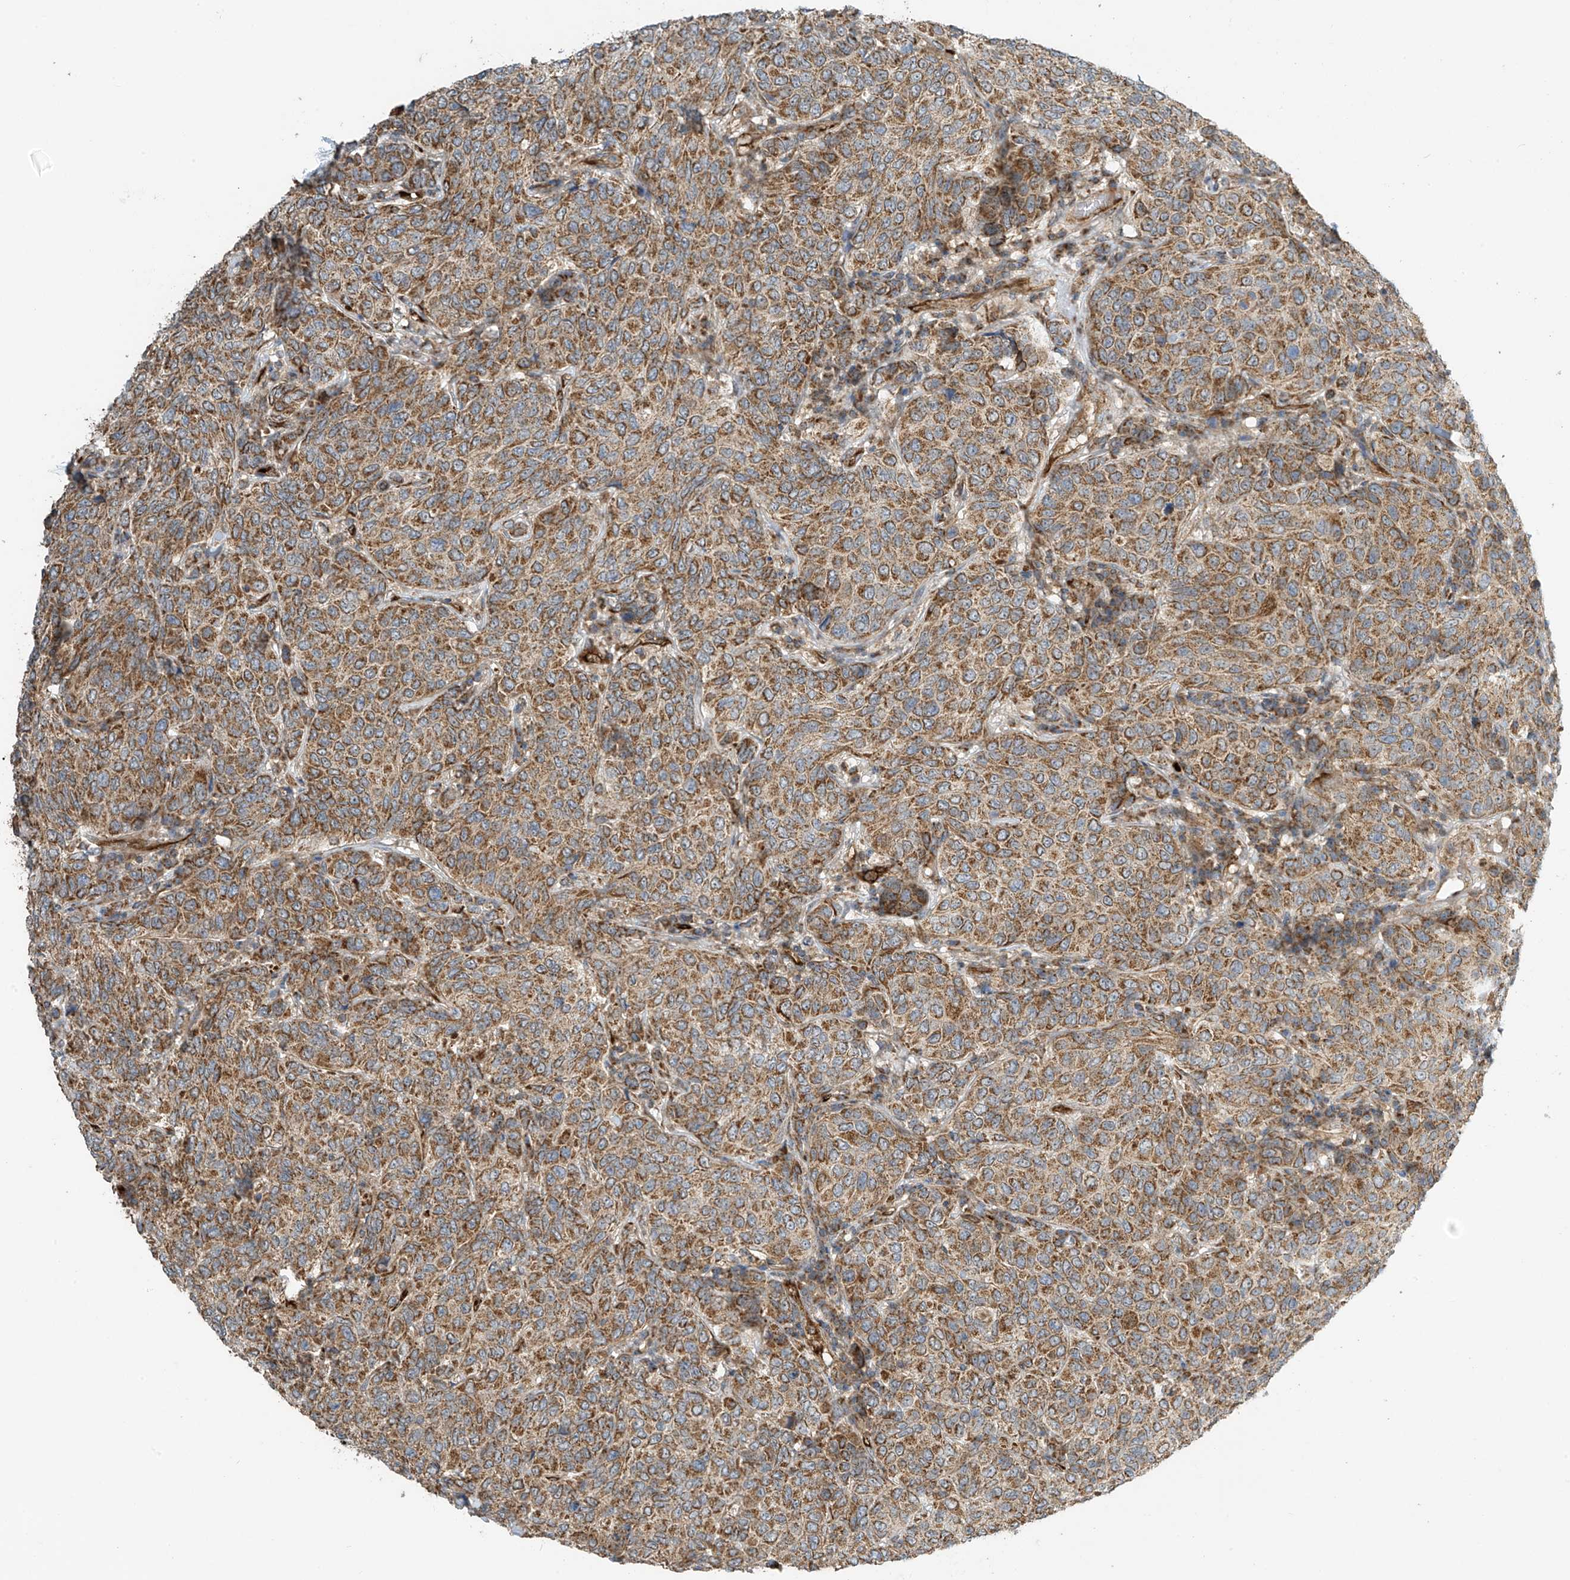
{"staining": {"intensity": "moderate", "quantity": ">75%", "location": "cytoplasmic/membranous"}, "tissue": "breast cancer", "cell_type": "Tumor cells", "image_type": "cancer", "snomed": [{"axis": "morphology", "description": "Duct carcinoma"}, {"axis": "topography", "description": "Breast"}], "caption": "Moderate cytoplasmic/membranous positivity is present in approximately >75% of tumor cells in breast cancer (infiltrating ductal carcinoma). (DAB (3,3'-diaminobenzidine) IHC, brown staining for protein, blue staining for nuclei).", "gene": "METTL6", "patient": {"sex": "female", "age": 55}}